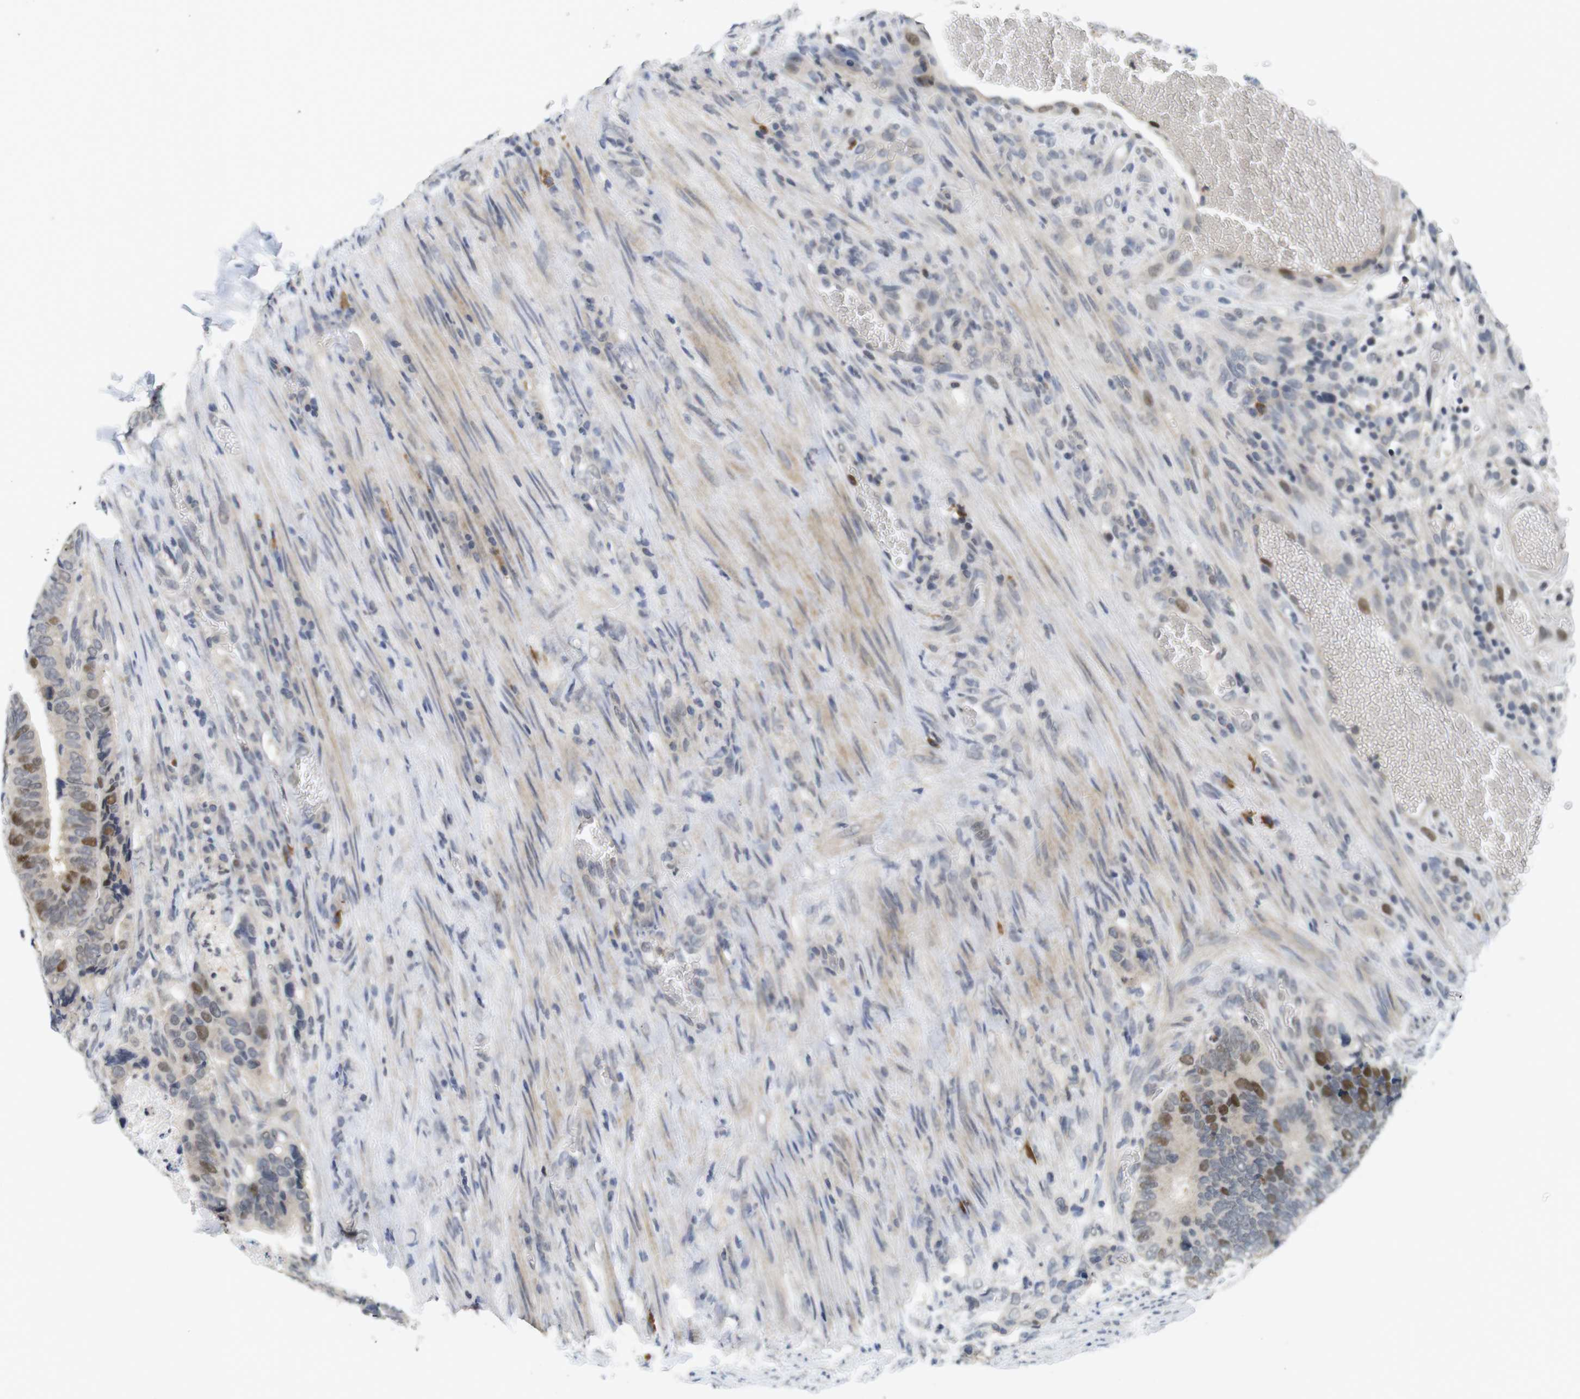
{"staining": {"intensity": "moderate", "quantity": "<25%", "location": "nuclear"}, "tissue": "colorectal cancer", "cell_type": "Tumor cells", "image_type": "cancer", "snomed": [{"axis": "morphology", "description": "Adenocarcinoma, NOS"}, {"axis": "topography", "description": "Colon"}], "caption": "Protein staining of colorectal adenocarcinoma tissue demonstrates moderate nuclear expression in approximately <25% of tumor cells.", "gene": "SKP2", "patient": {"sex": "male", "age": 72}}